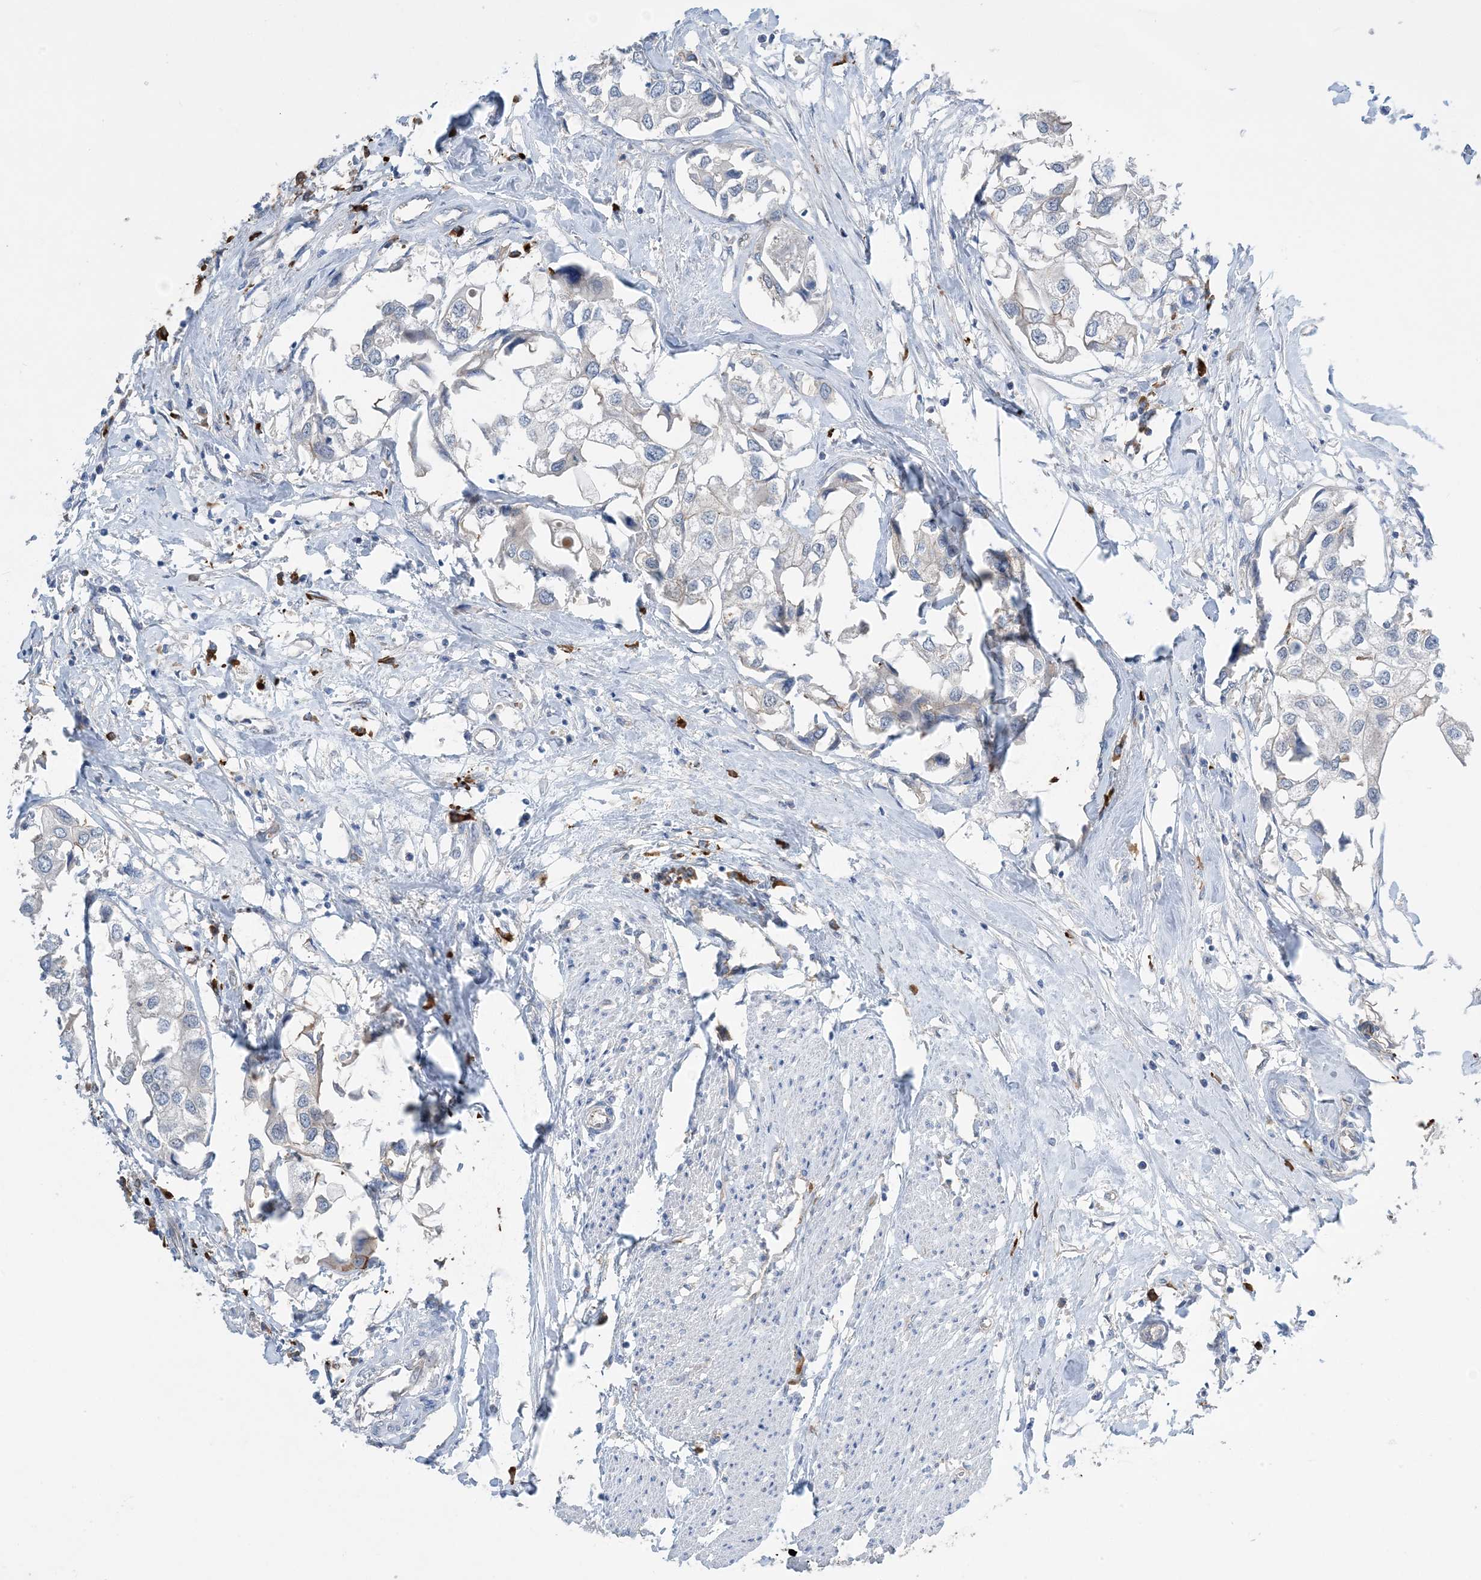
{"staining": {"intensity": "negative", "quantity": "none", "location": "none"}, "tissue": "urothelial cancer", "cell_type": "Tumor cells", "image_type": "cancer", "snomed": [{"axis": "morphology", "description": "Urothelial carcinoma, High grade"}, {"axis": "topography", "description": "Urinary bladder"}], "caption": "IHC histopathology image of neoplastic tissue: human urothelial carcinoma (high-grade) stained with DAB (3,3'-diaminobenzidine) demonstrates no significant protein positivity in tumor cells.", "gene": "AOC1", "patient": {"sex": "male", "age": 64}}